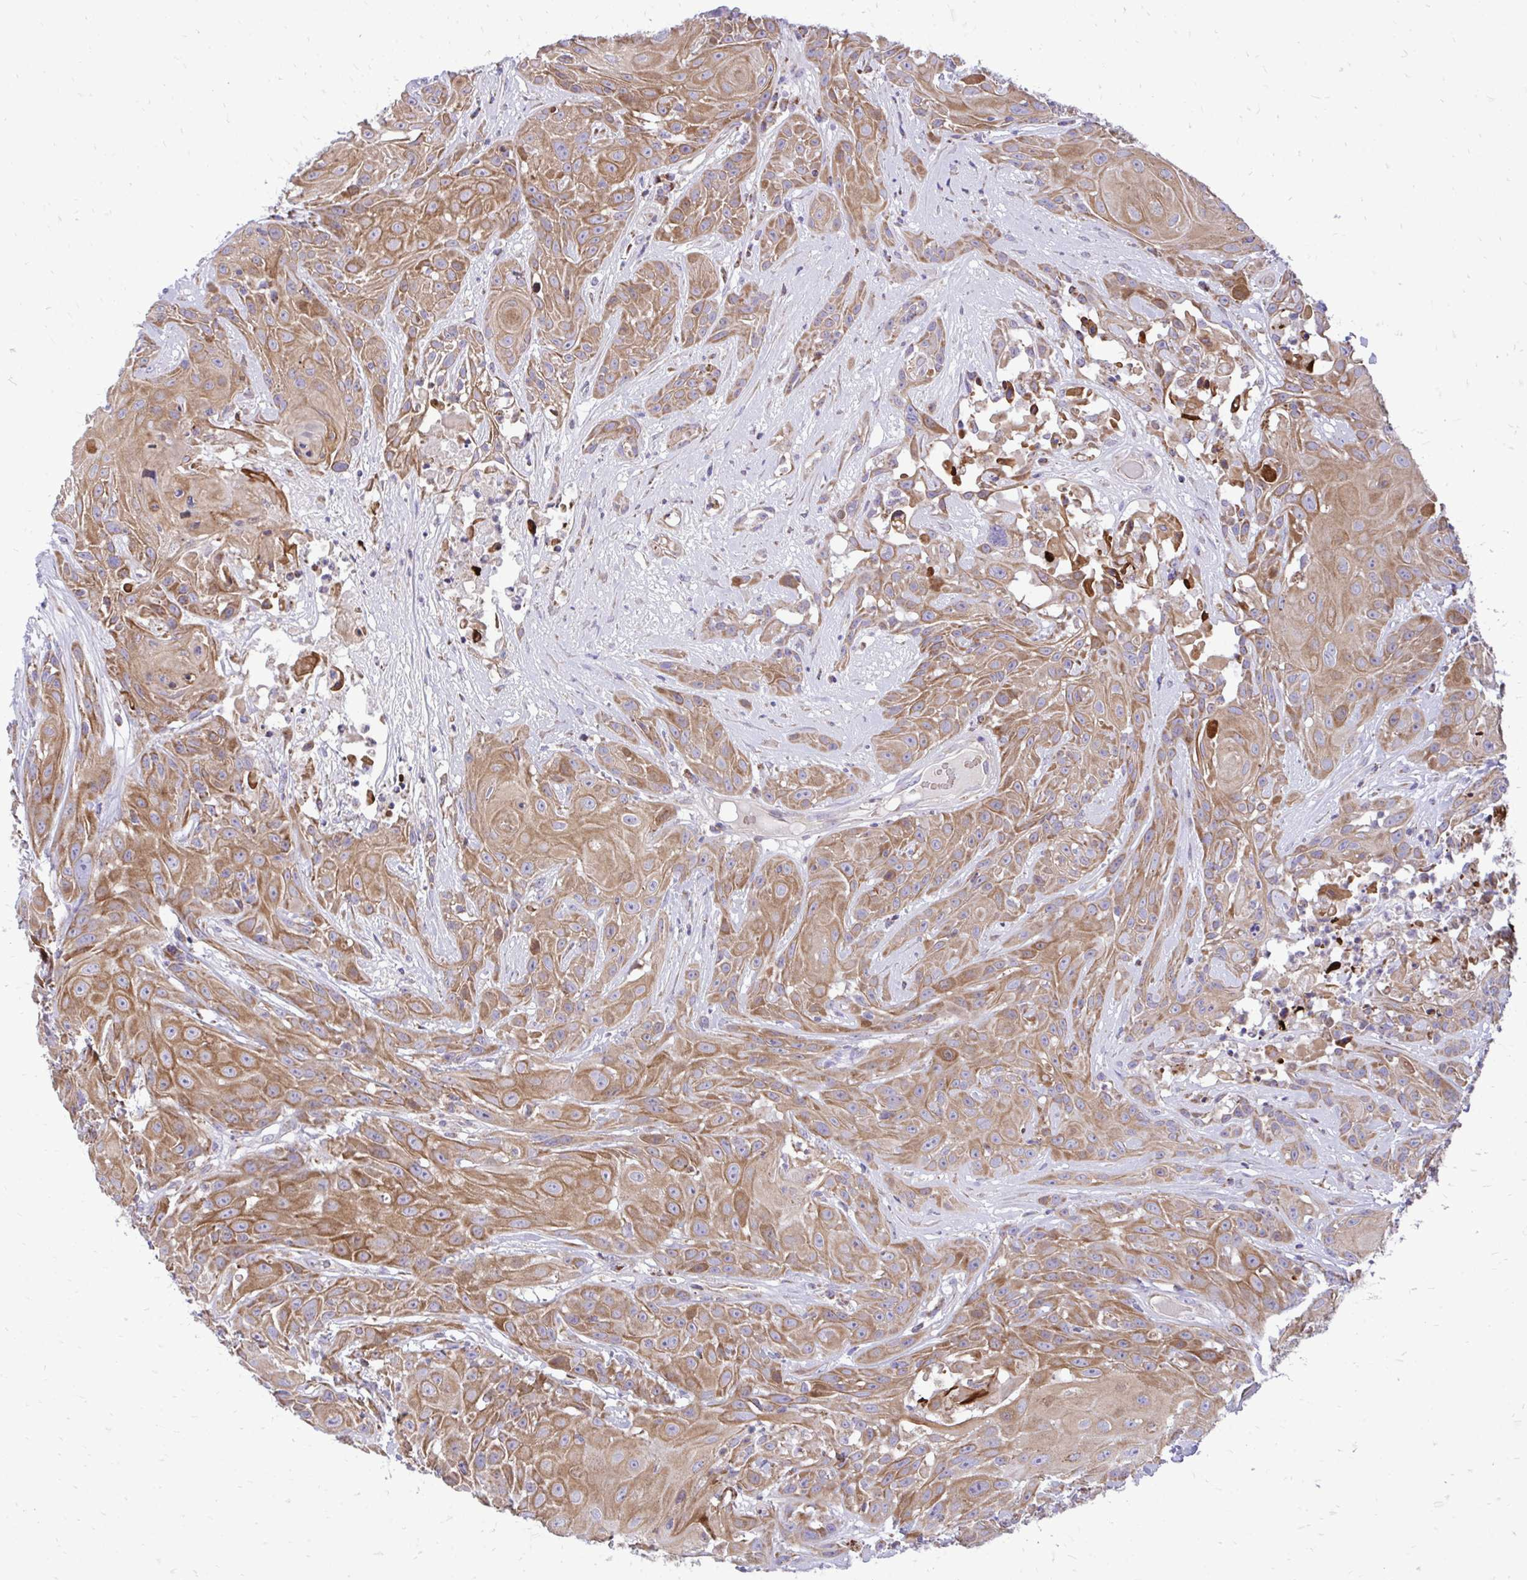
{"staining": {"intensity": "moderate", "quantity": ">75%", "location": "cytoplasmic/membranous"}, "tissue": "head and neck cancer", "cell_type": "Tumor cells", "image_type": "cancer", "snomed": [{"axis": "morphology", "description": "Squamous cell carcinoma, NOS"}, {"axis": "topography", "description": "Skin"}, {"axis": "topography", "description": "Head-Neck"}], "caption": "High-power microscopy captured an IHC image of squamous cell carcinoma (head and neck), revealing moderate cytoplasmic/membranous expression in approximately >75% of tumor cells.", "gene": "UBE2C", "patient": {"sex": "male", "age": 80}}